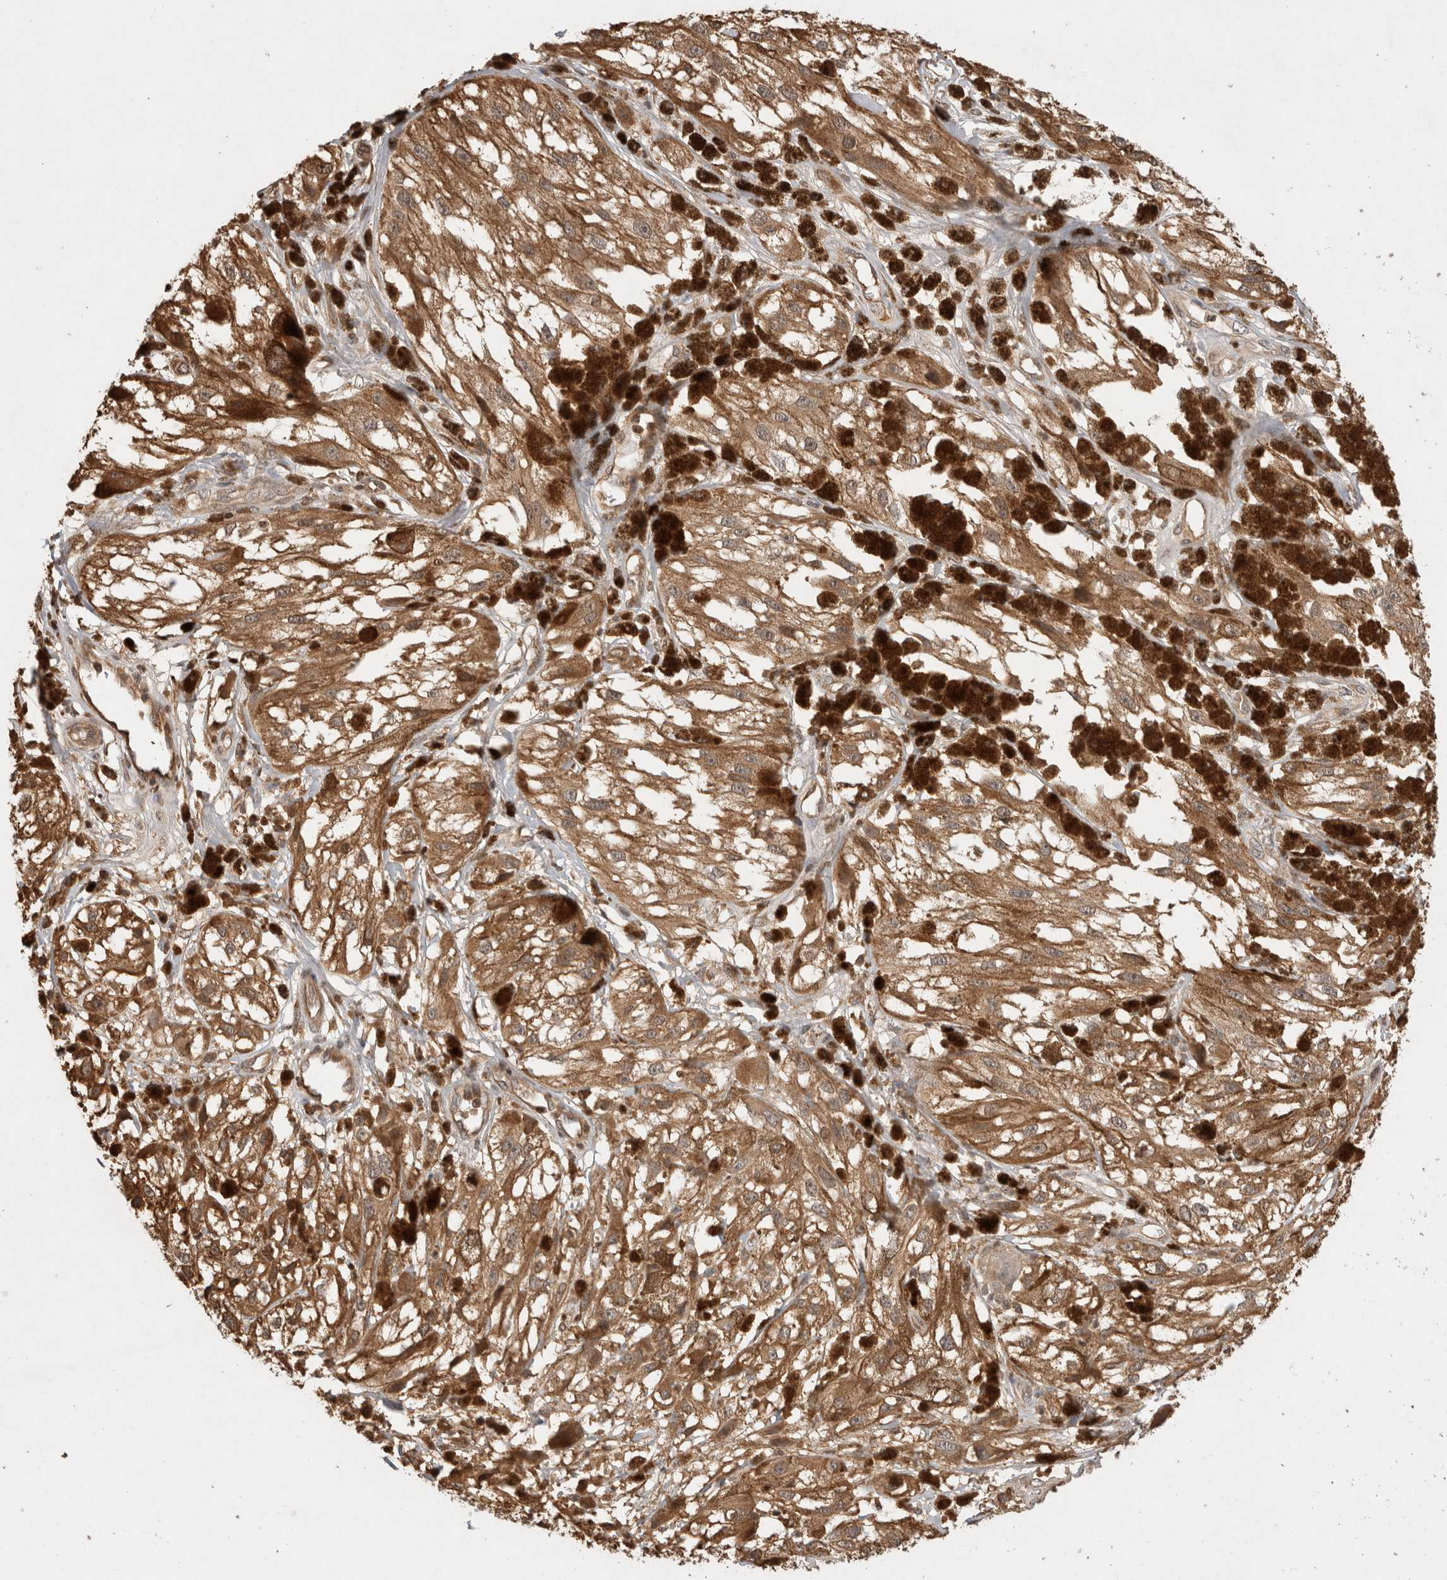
{"staining": {"intensity": "moderate", "quantity": ">75%", "location": "cytoplasmic/membranous"}, "tissue": "melanoma", "cell_type": "Tumor cells", "image_type": "cancer", "snomed": [{"axis": "morphology", "description": "Malignant melanoma, NOS"}, {"axis": "topography", "description": "Skin"}], "caption": "Malignant melanoma was stained to show a protein in brown. There is medium levels of moderate cytoplasmic/membranous positivity in about >75% of tumor cells. The staining is performed using DAB (3,3'-diaminobenzidine) brown chromogen to label protein expression. The nuclei are counter-stained blue using hematoxylin.", "gene": "PRMT3", "patient": {"sex": "male", "age": 88}}